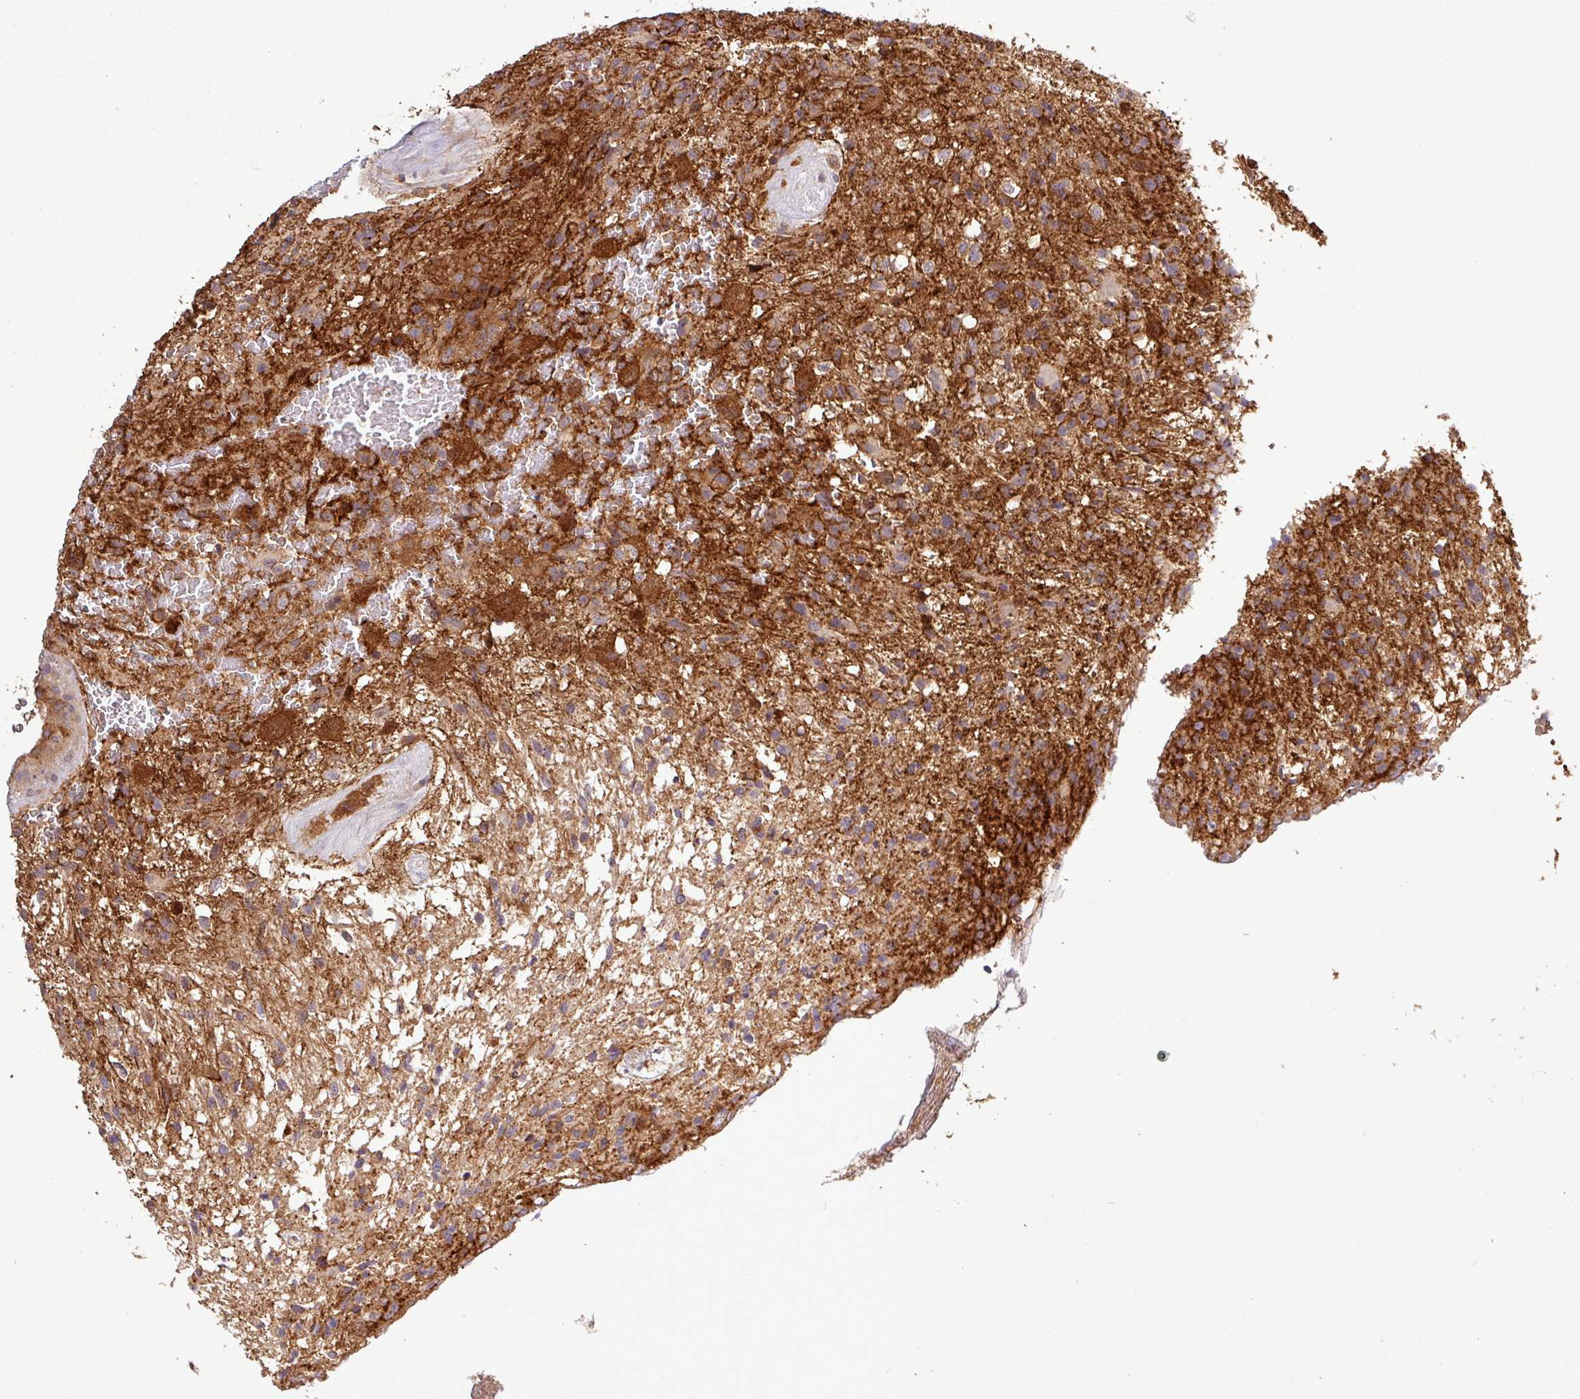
{"staining": {"intensity": "strong", "quantity": ">75%", "location": "cytoplasmic/membranous"}, "tissue": "glioma", "cell_type": "Tumor cells", "image_type": "cancer", "snomed": [{"axis": "morphology", "description": "Glioma, malignant, High grade"}, {"axis": "topography", "description": "Brain"}], "caption": "Immunohistochemical staining of glioma demonstrates strong cytoplasmic/membranous protein expression in approximately >75% of tumor cells.", "gene": "SIRPB2", "patient": {"sex": "male", "age": 56}}